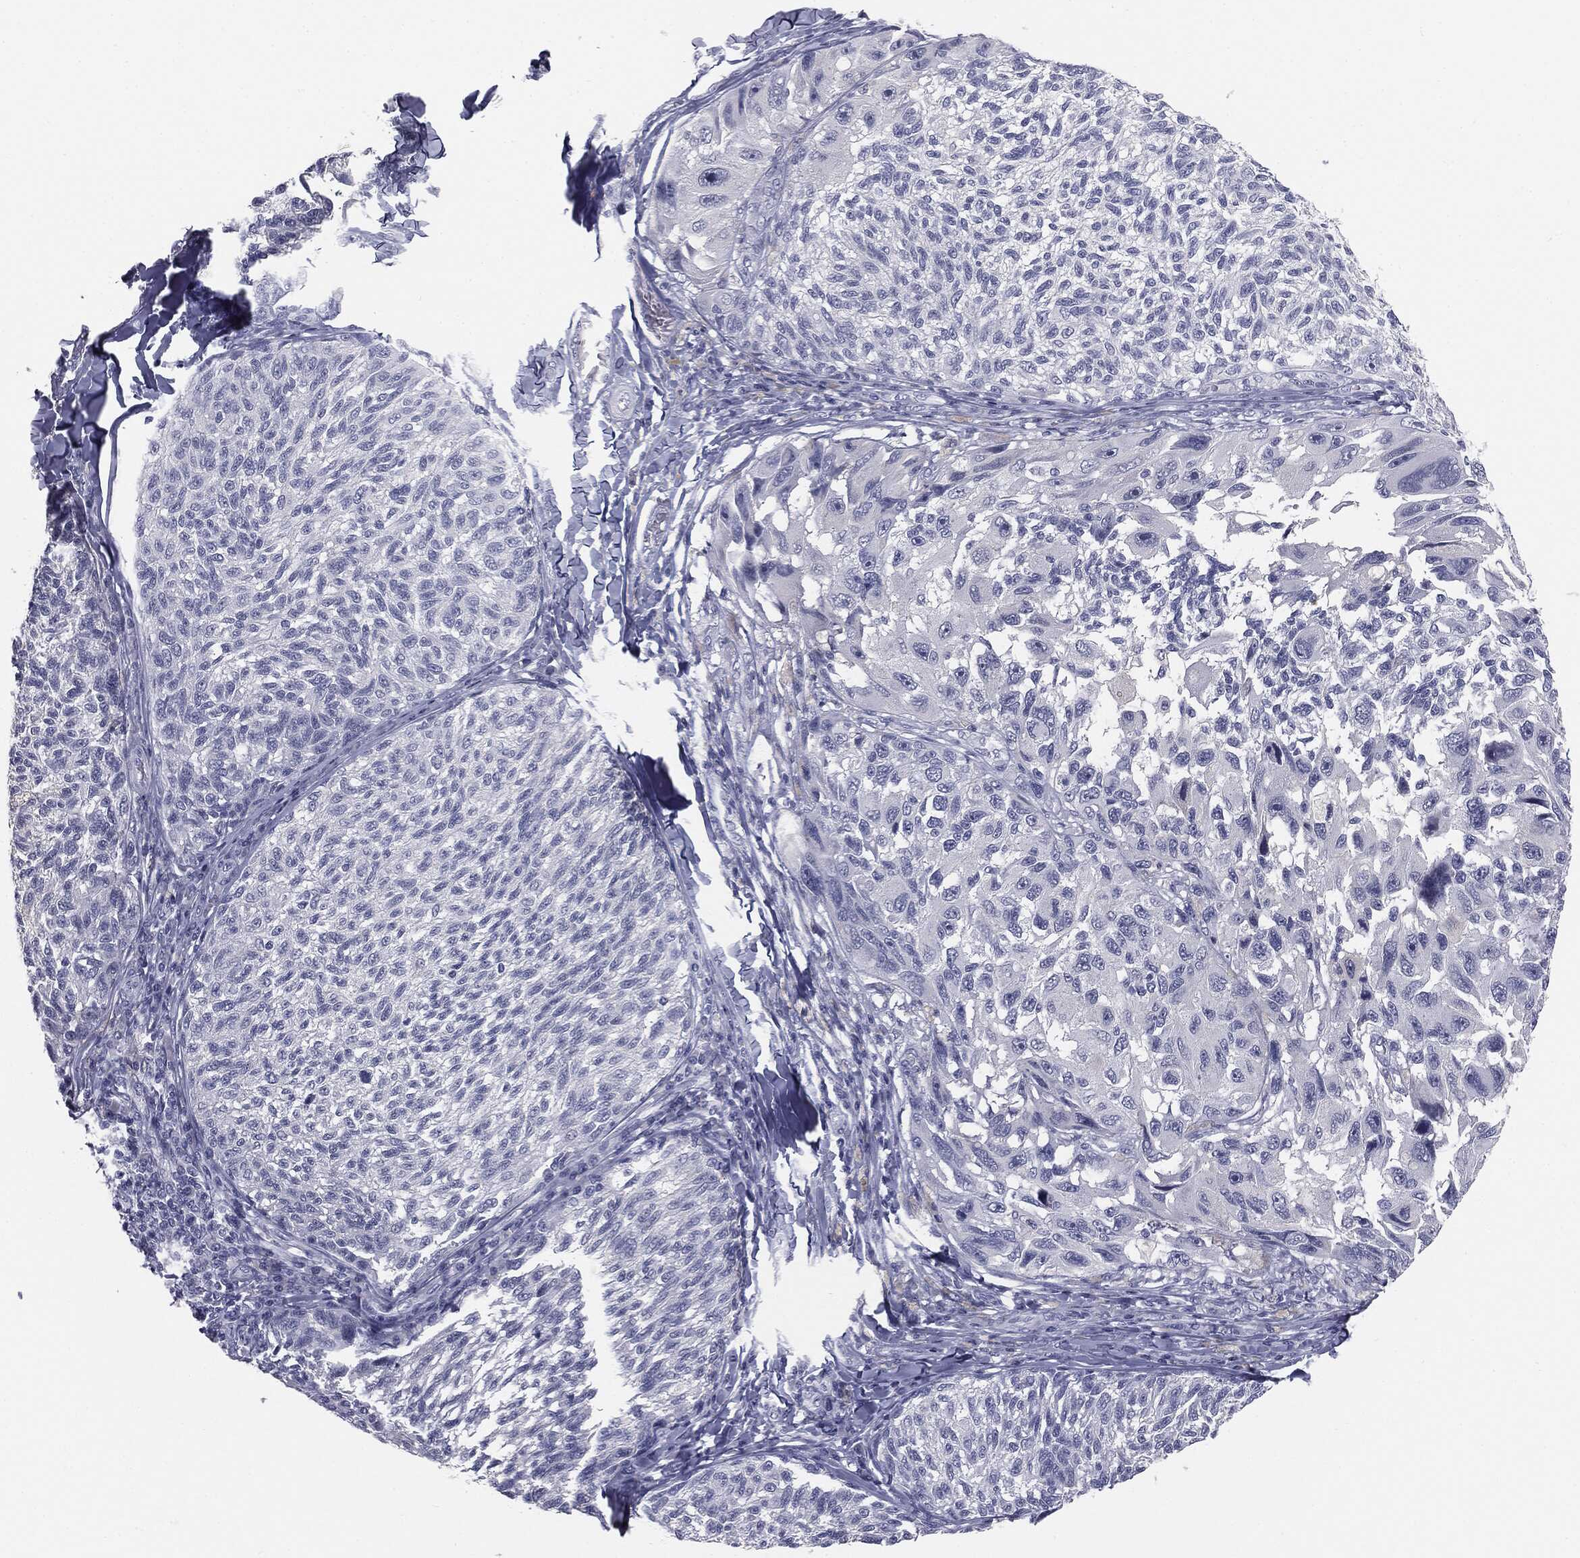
{"staining": {"intensity": "negative", "quantity": "none", "location": "none"}, "tissue": "melanoma", "cell_type": "Tumor cells", "image_type": "cancer", "snomed": [{"axis": "morphology", "description": "Malignant melanoma, NOS"}, {"axis": "topography", "description": "Skin"}], "caption": "A high-resolution image shows immunohistochemistry (IHC) staining of melanoma, which displays no significant staining in tumor cells.", "gene": "MUC5AC", "patient": {"sex": "female", "age": 73}}